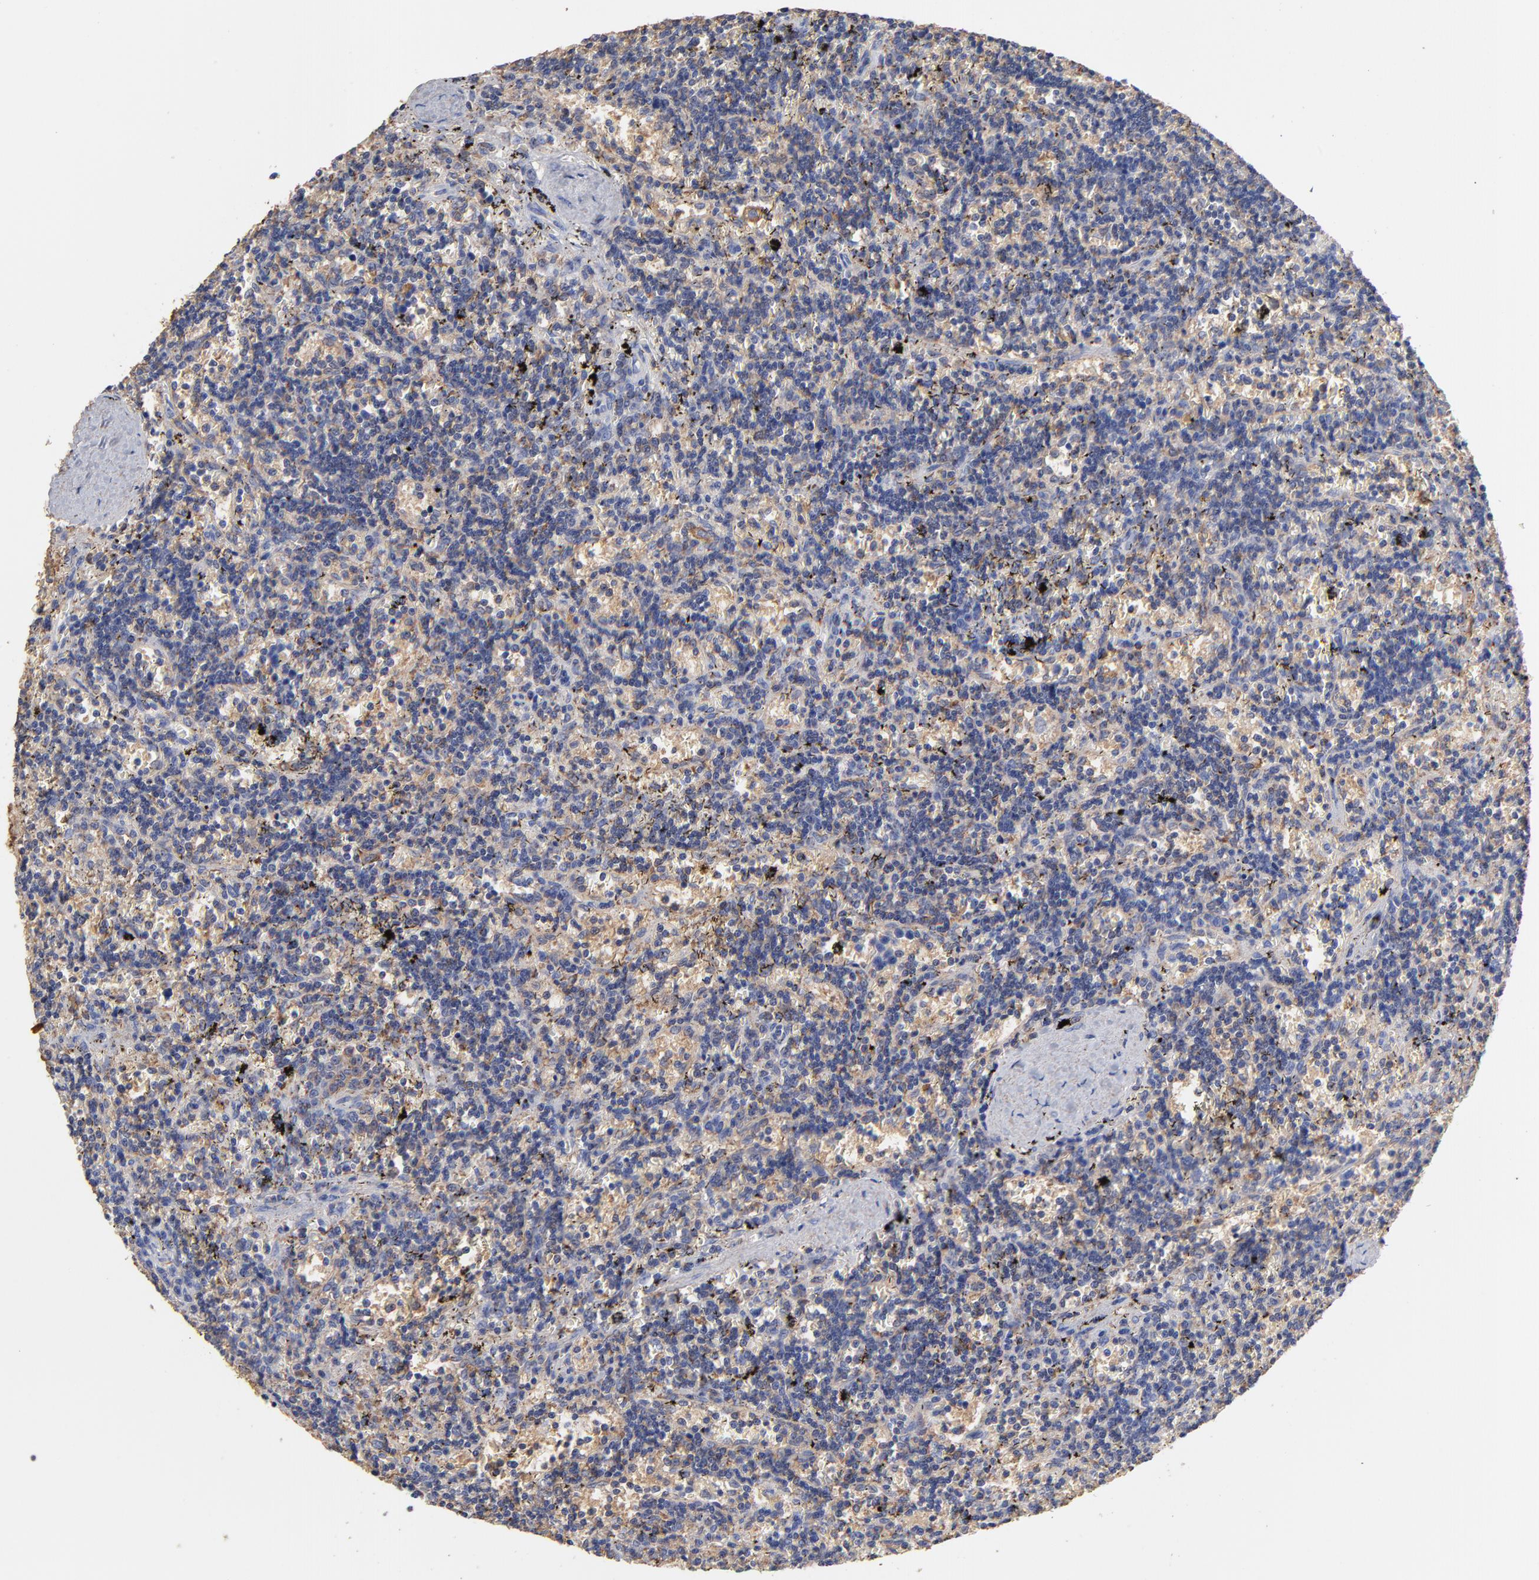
{"staining": {"intensity": "weak", "quantity": ">75%", "location": "cytoplasmic/membranous"}, "tissue": "lymphoma", "cell_type": "Tumor cells", "image_type": "cancer", "snomed": [{"axis": "morphology", "description": "Malignant lymphoma, non-Hodgkin's type, Low grade"}, {"axis": "topography", "description": "Spleen"}], "caption": "Human lymphoma stained with a brown dye displays weak cytoplasmic/membranous positive positivity in approximately >75% of tumor cells.", "gene": "ASL", "patient": {"sex": "male", "age": 60}}